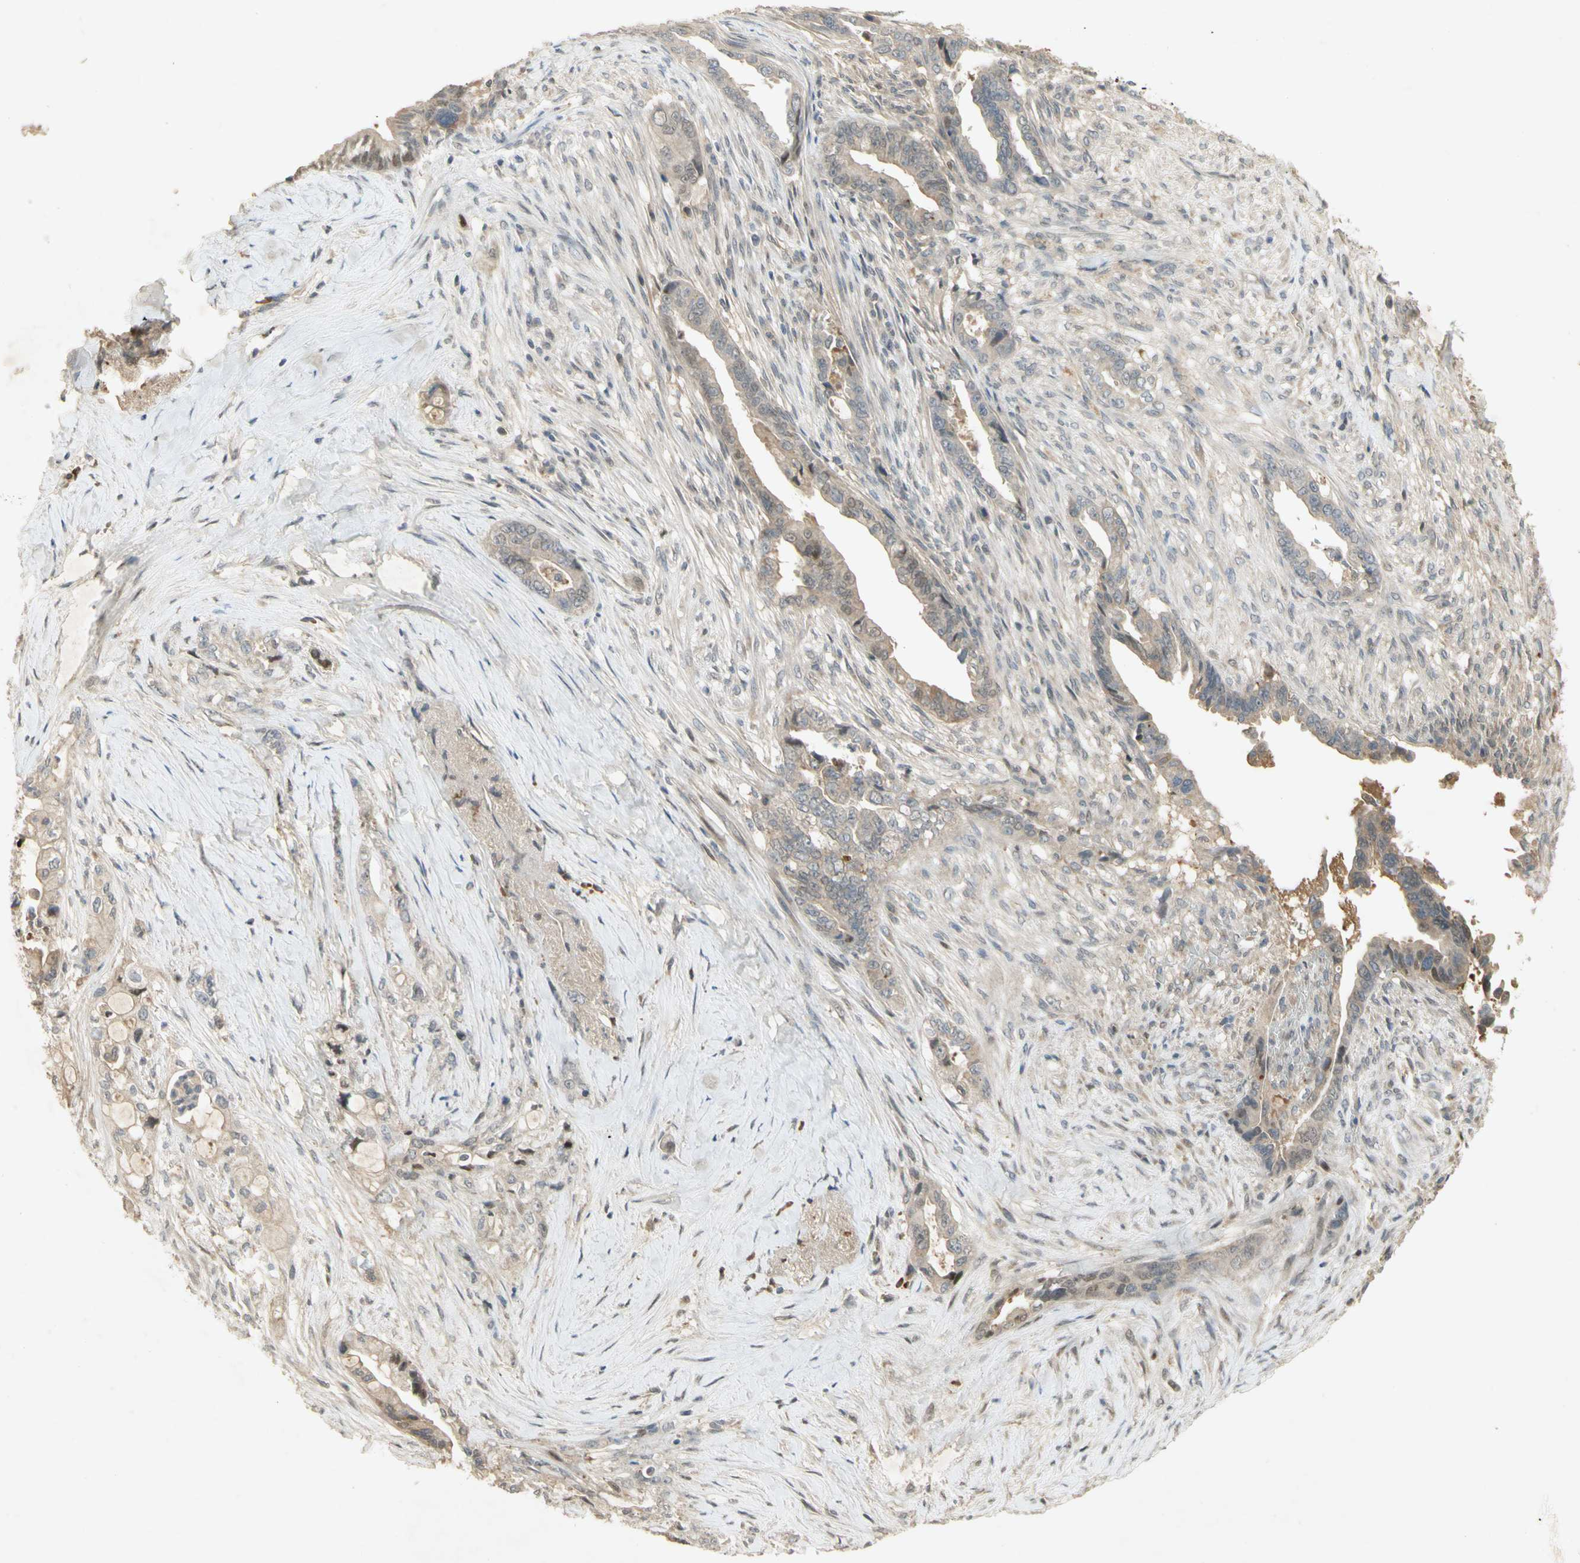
{"staining": {"intensity": "weak", "quantity": "<25%", "location": "cytoplasmic/membranous,nuclear"}, "tissue": "pancreatic cancer", "cell_type": "Tumor cells", "image_type": "cancer", "snomed": [{"axis": "morphology", "description": "Adenocarcinoma, NOS"}, {"axis": "topography", "description": "Pancreas"}], "caption": "DAB (3,3'-diaminobenzidine) immunohistochemical staining of pancreatic cancer (adenocarcinoma) exhibits no significant expression in tumor cells.", "gene": "NRG4", "patient": {"sex": "male", "age": 70}}